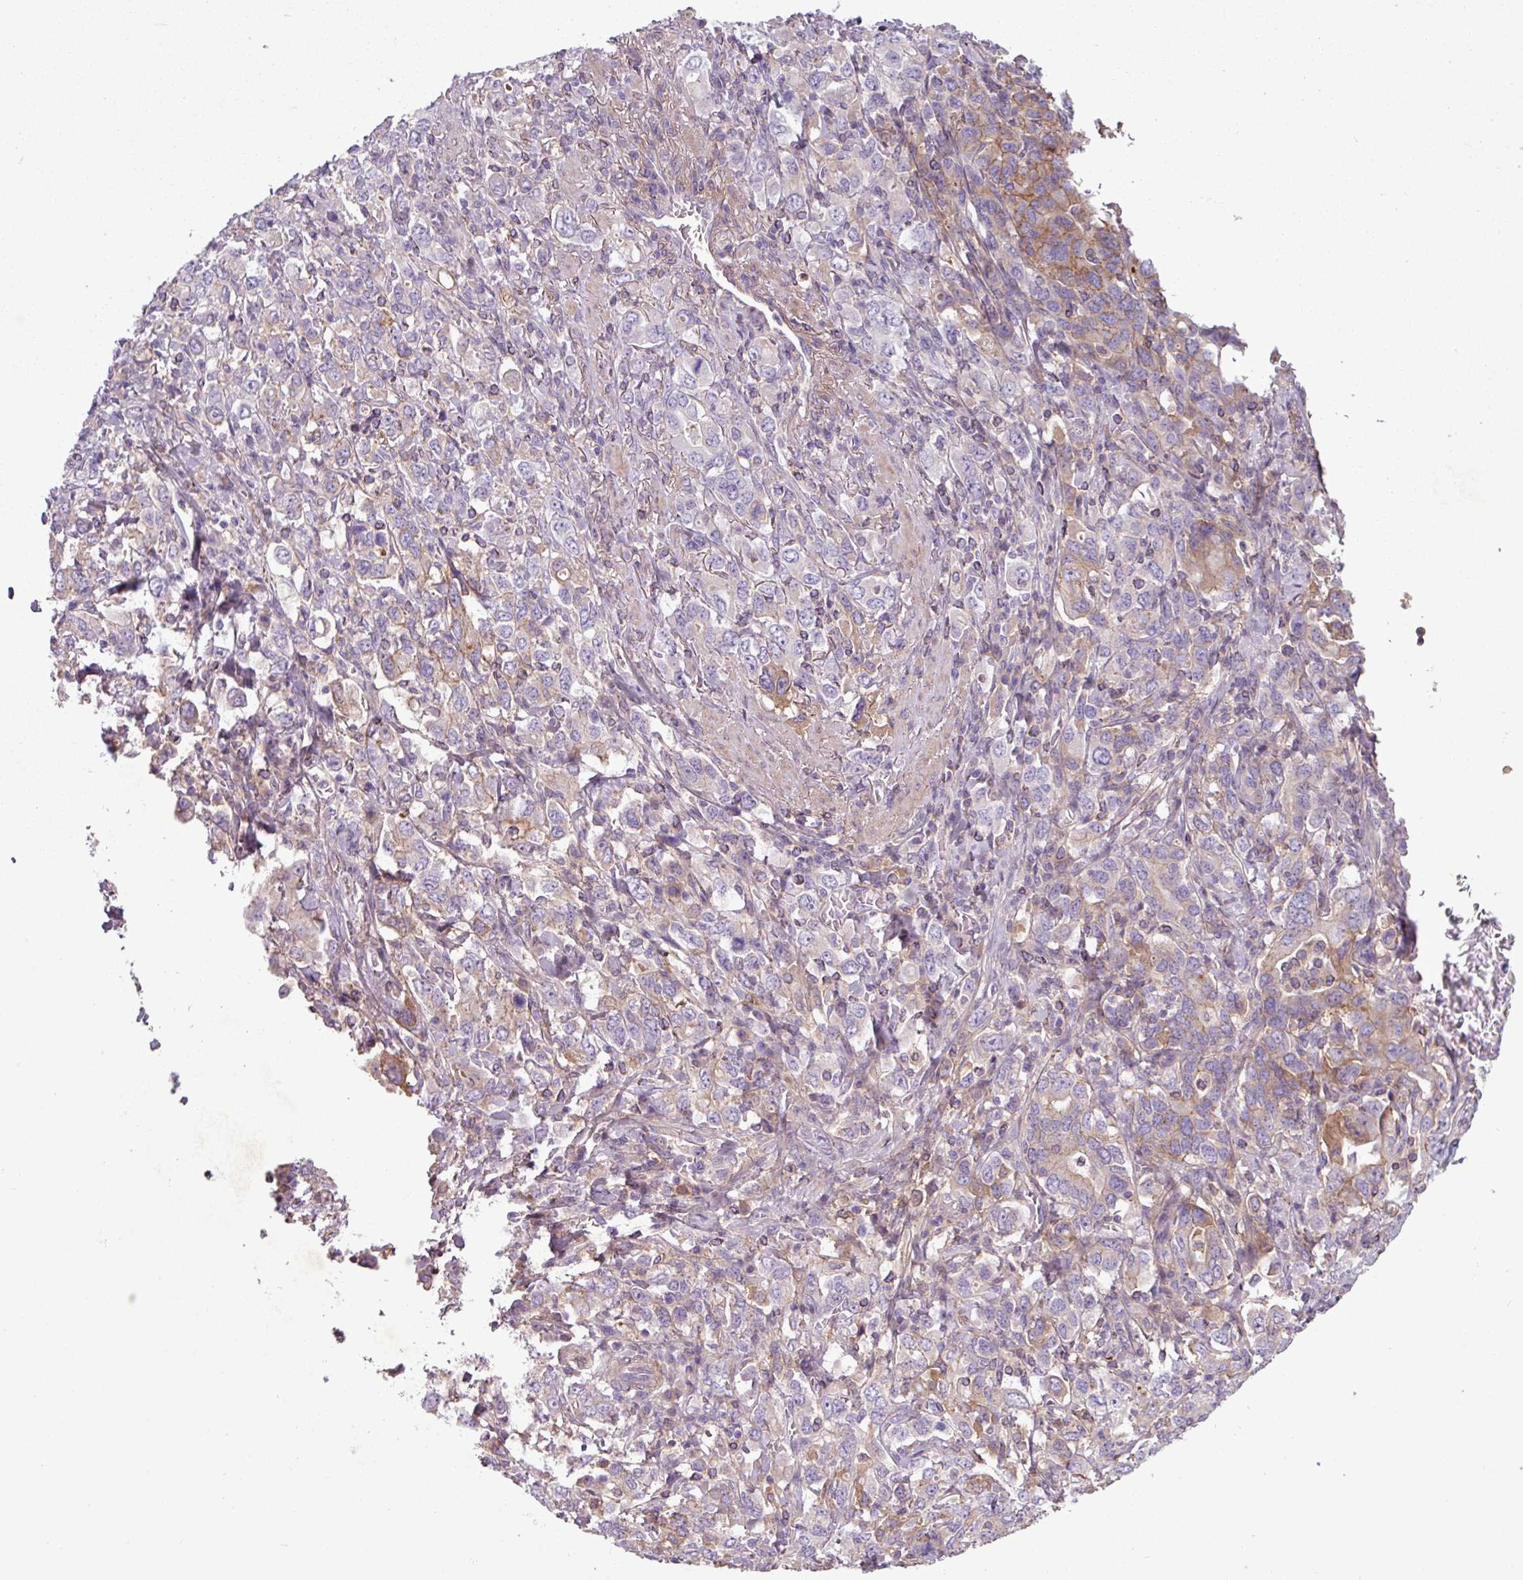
{"staining": {"intensity": "weak", "quantity": "<25%", "location": "cytoplasmic/membranous"}, "tissue": "stomach cancer", "cell_type": "Tumor cells", "image_type": "cancer", "snomed": [{"axis": "morphology", "description": "Adenocarcinoma, NOS"}, {"axis": "topography", "description": "Stomach, upper"}, {"axis": "topography", "description": "Stomach"}], "caption": "IHC image of neoplastic tissue: stomach adenocarcinoma stained with DAB (3,3'-diaminobenzidine) displays no significant protein expression in tumor cells. (DAB (3,3'-diaminobenzidine) IHC with hematoxylin counter stain).", "gene": "C4B", "patient": {"sex": "male", "age": 62}}